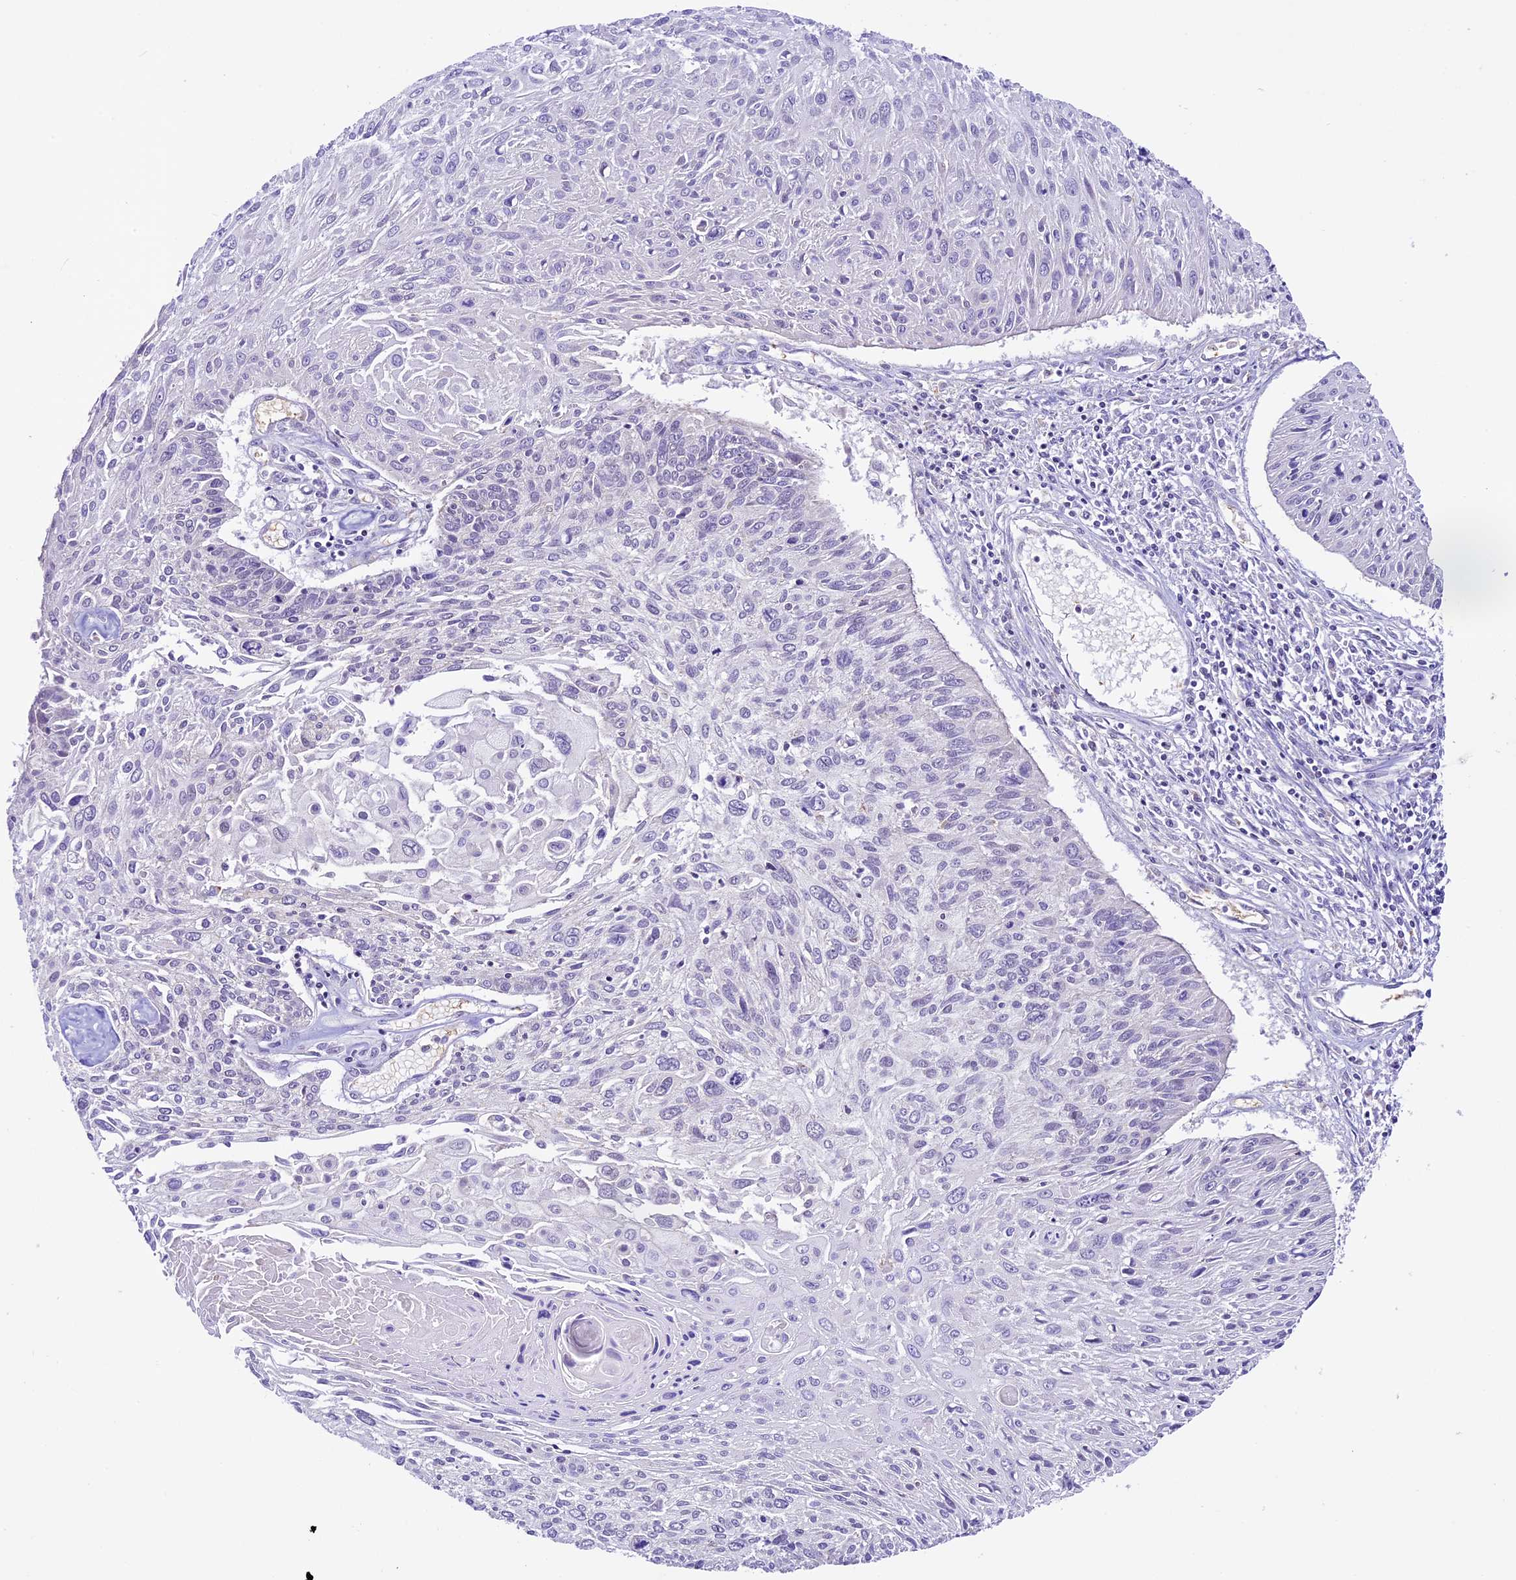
{"staining": {"intensity": "negative", "quantity": "none", "location": "none"}, "tissue": "cervical cancer", "cell_type": "Tumor cells", "image_type": "cancer", "snomed": [{"axis": "morphology", "description": "Squamous cell carcinoma, NOS"}, {"axis": "topography", "description": "Cervix"}], "caption": "Immunohistochemical staining of squamous cell carcinoma (cervical) exhibits no significant positivity in tumor cells. (DAB (3,3'-diaminobenzidine) IHC visualized using brightfield microscopy, high magnification).", "gene": "SHKBP1", "patient": {"sex": "female", "age": 51}}